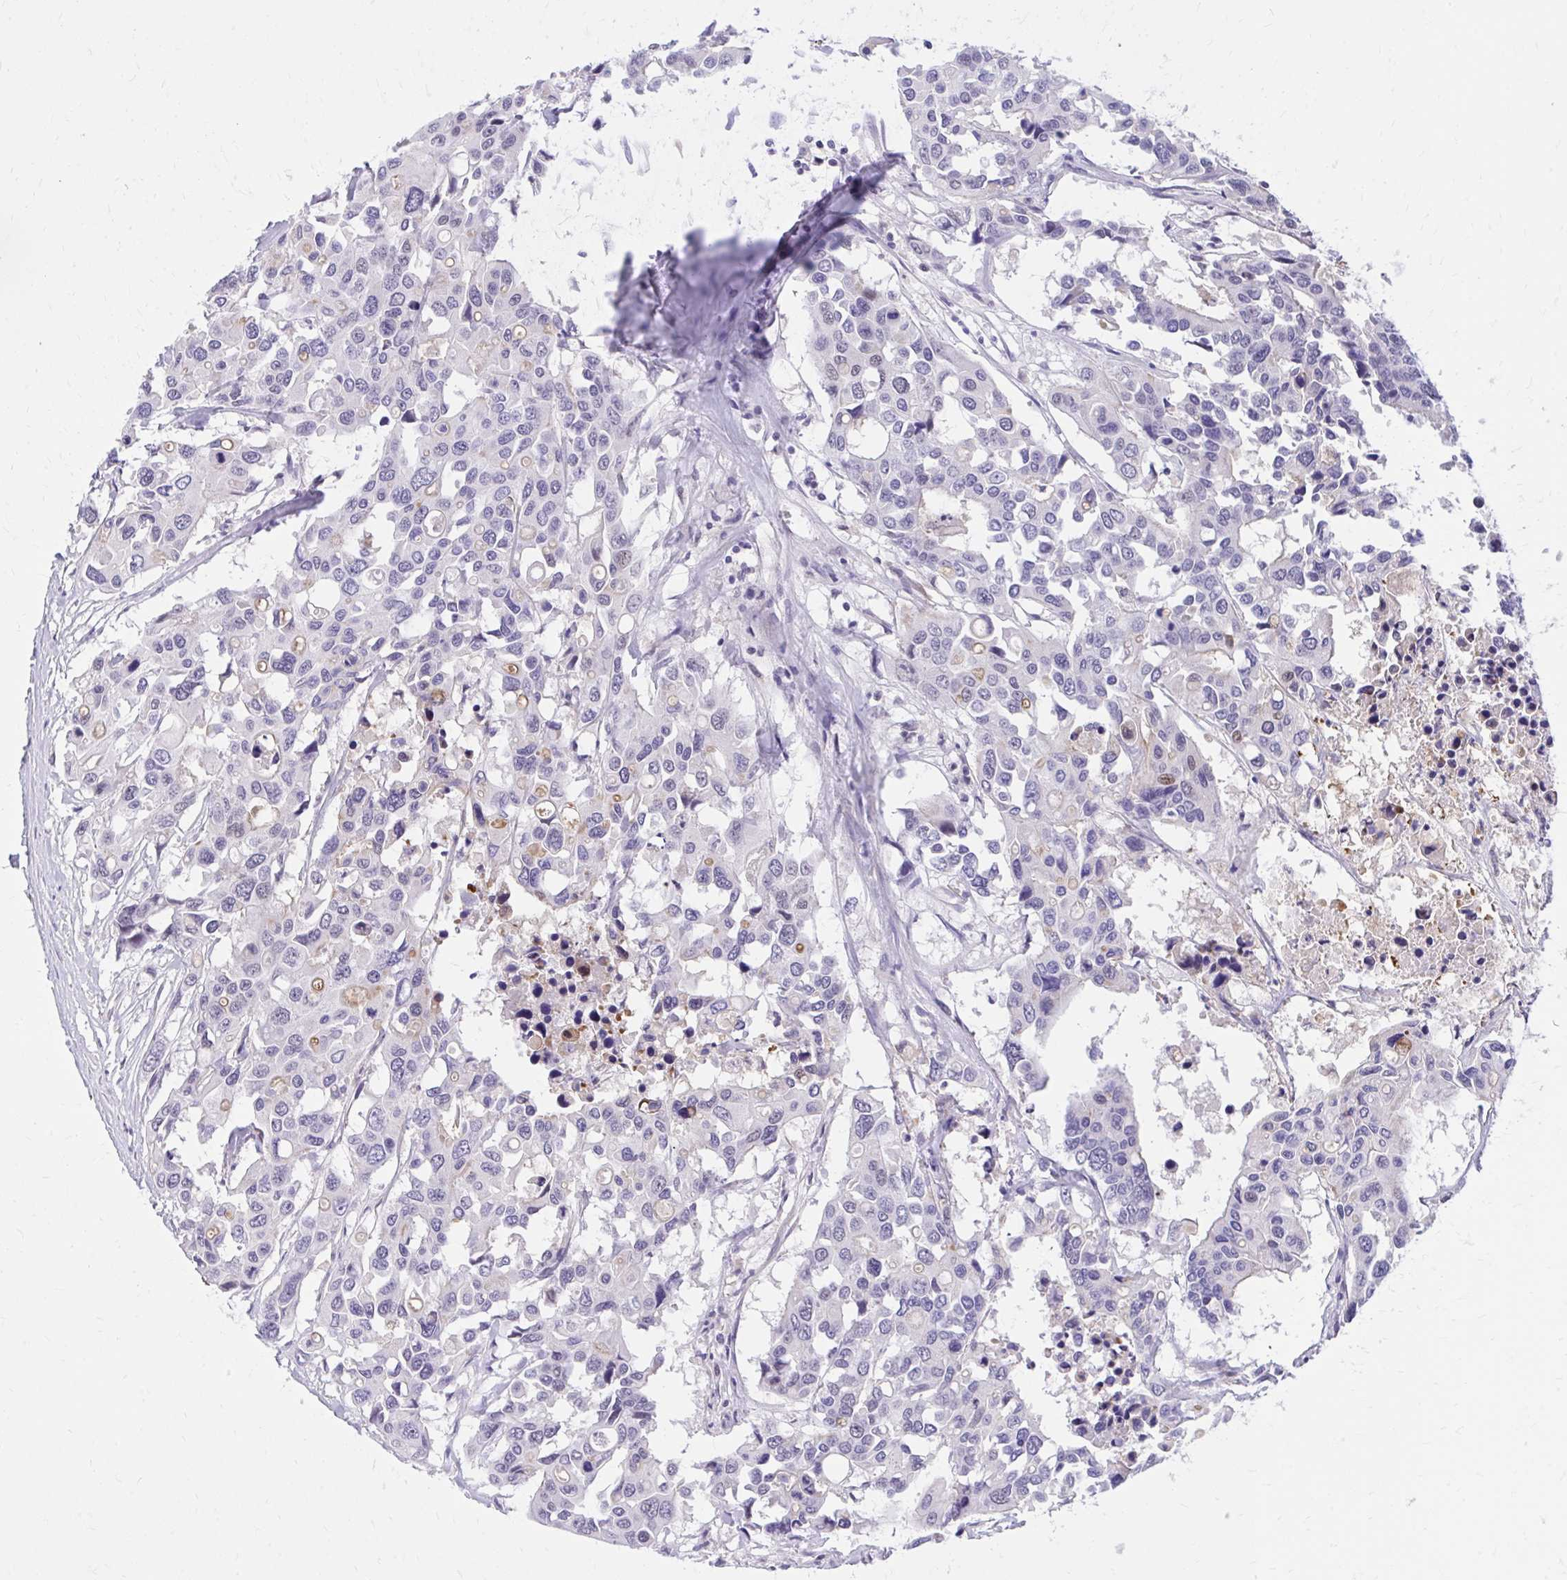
{"staining": {"intensity": "negative", "quantity": "none", "location": "none"}, "tissue": "colorectal cancer", "cell_type": "Tumor cells", "image_type": "cancer", "snomed": [{"axis": "morphology", "description": "Adenocarcinoma, NOS"}, {"axis": "topography", "description": "Colon"}], "caption": "The photomicrograph exhibits no staining of tumor cells in colorectal cancer (adenocarcinoma).", "gene": "ZBTB25", "patient": {"sex": "male", "age": 77}}